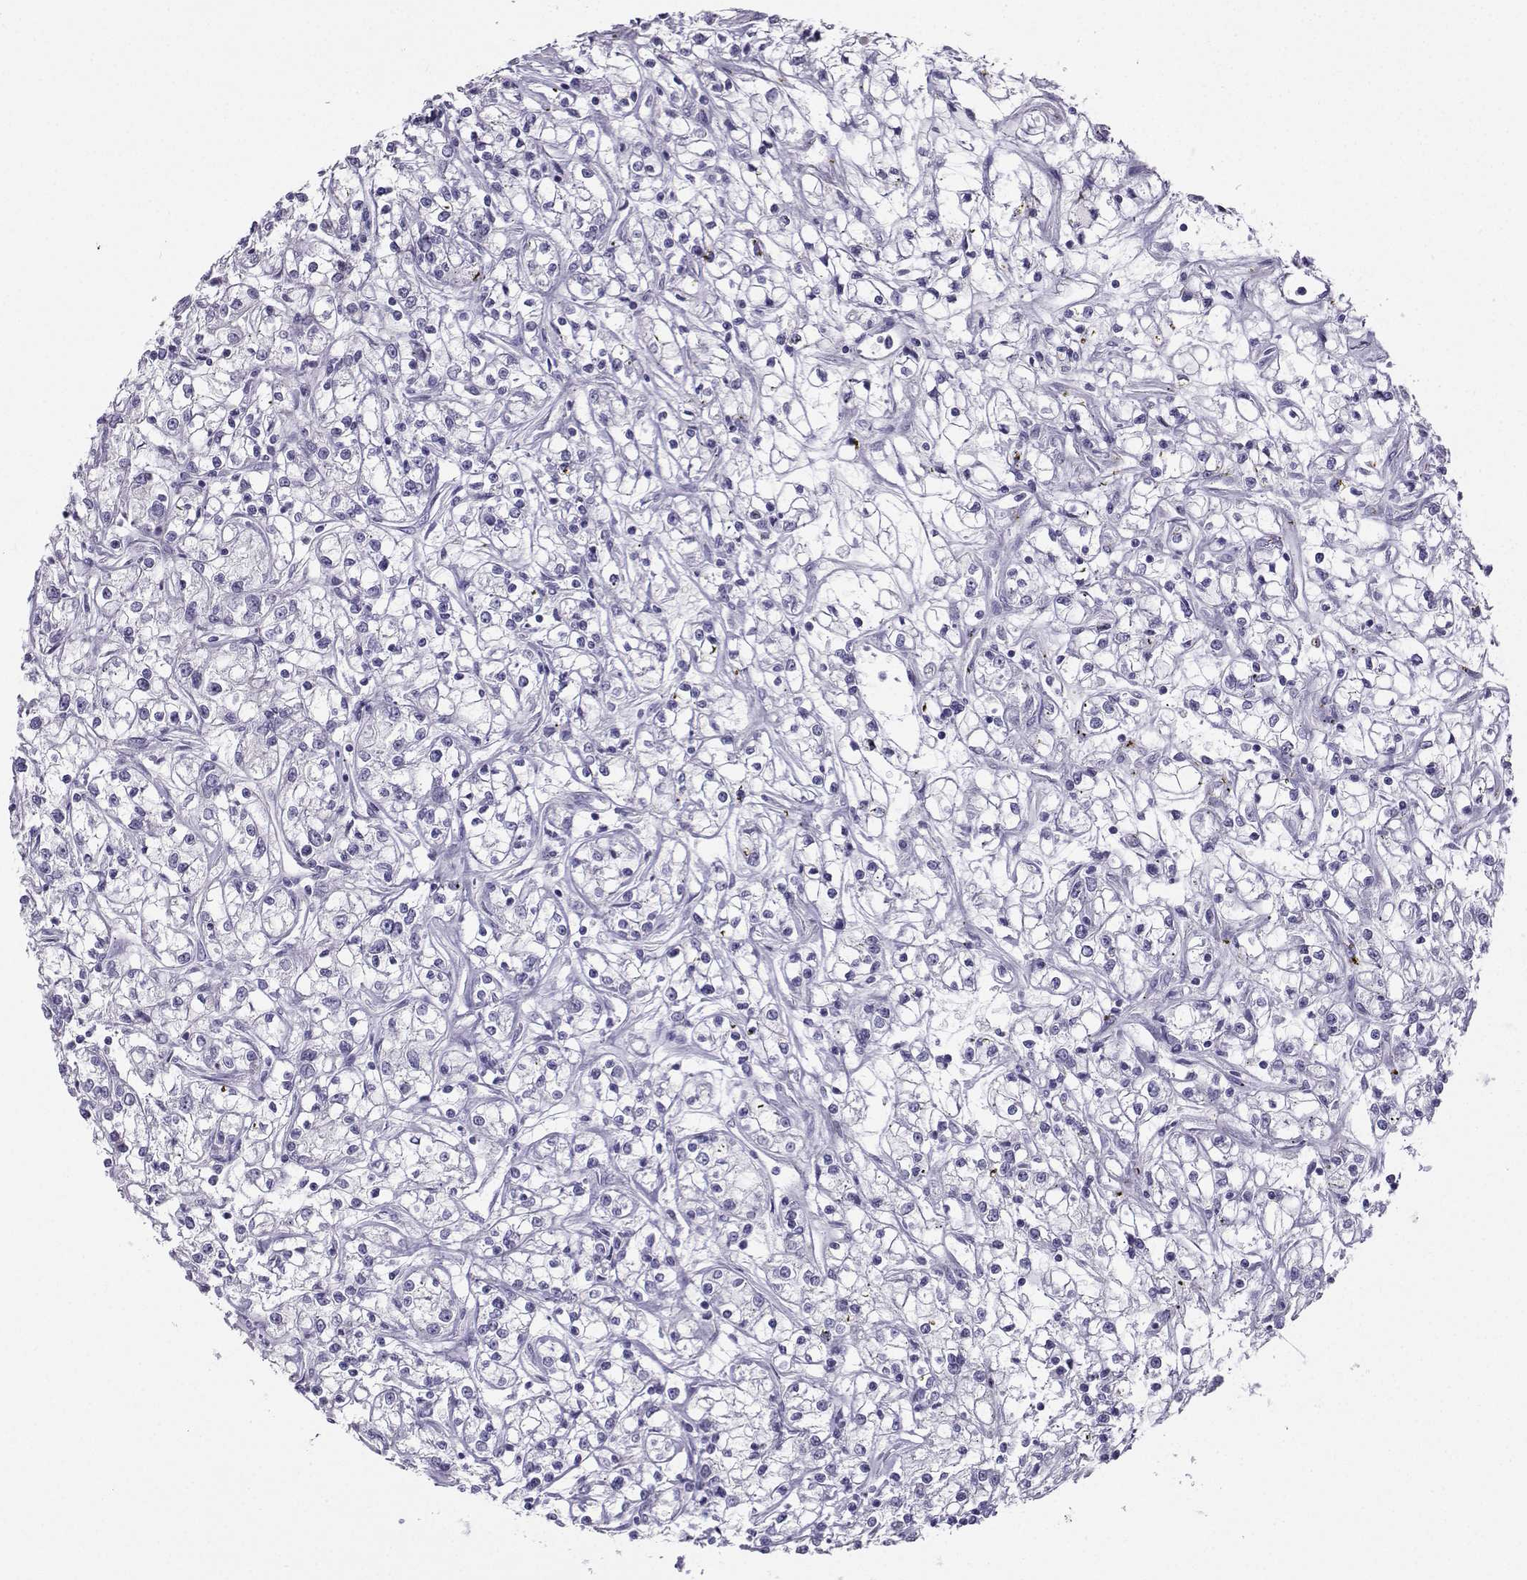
{"staining": {"intensity": "negative", "quantity": "none", "location": "none"}, "tissue": "renal cancer", "cell_type": "Tumor cells", "image_type": "cancer", "snomed": [{"axis": "morphology", "description": "Adenocarcinoma, NOS"}, {"axis": "topography", "description": "Kidney"}], "caption": "Tumor cells show no significant protein positivity in renal adenocarcinoma. (DAB immunohistochemistry visualized using brightfield microscopy, high magnification).", "gene": "FBXO24", "patient": {"sex": "female", "age": 59}}